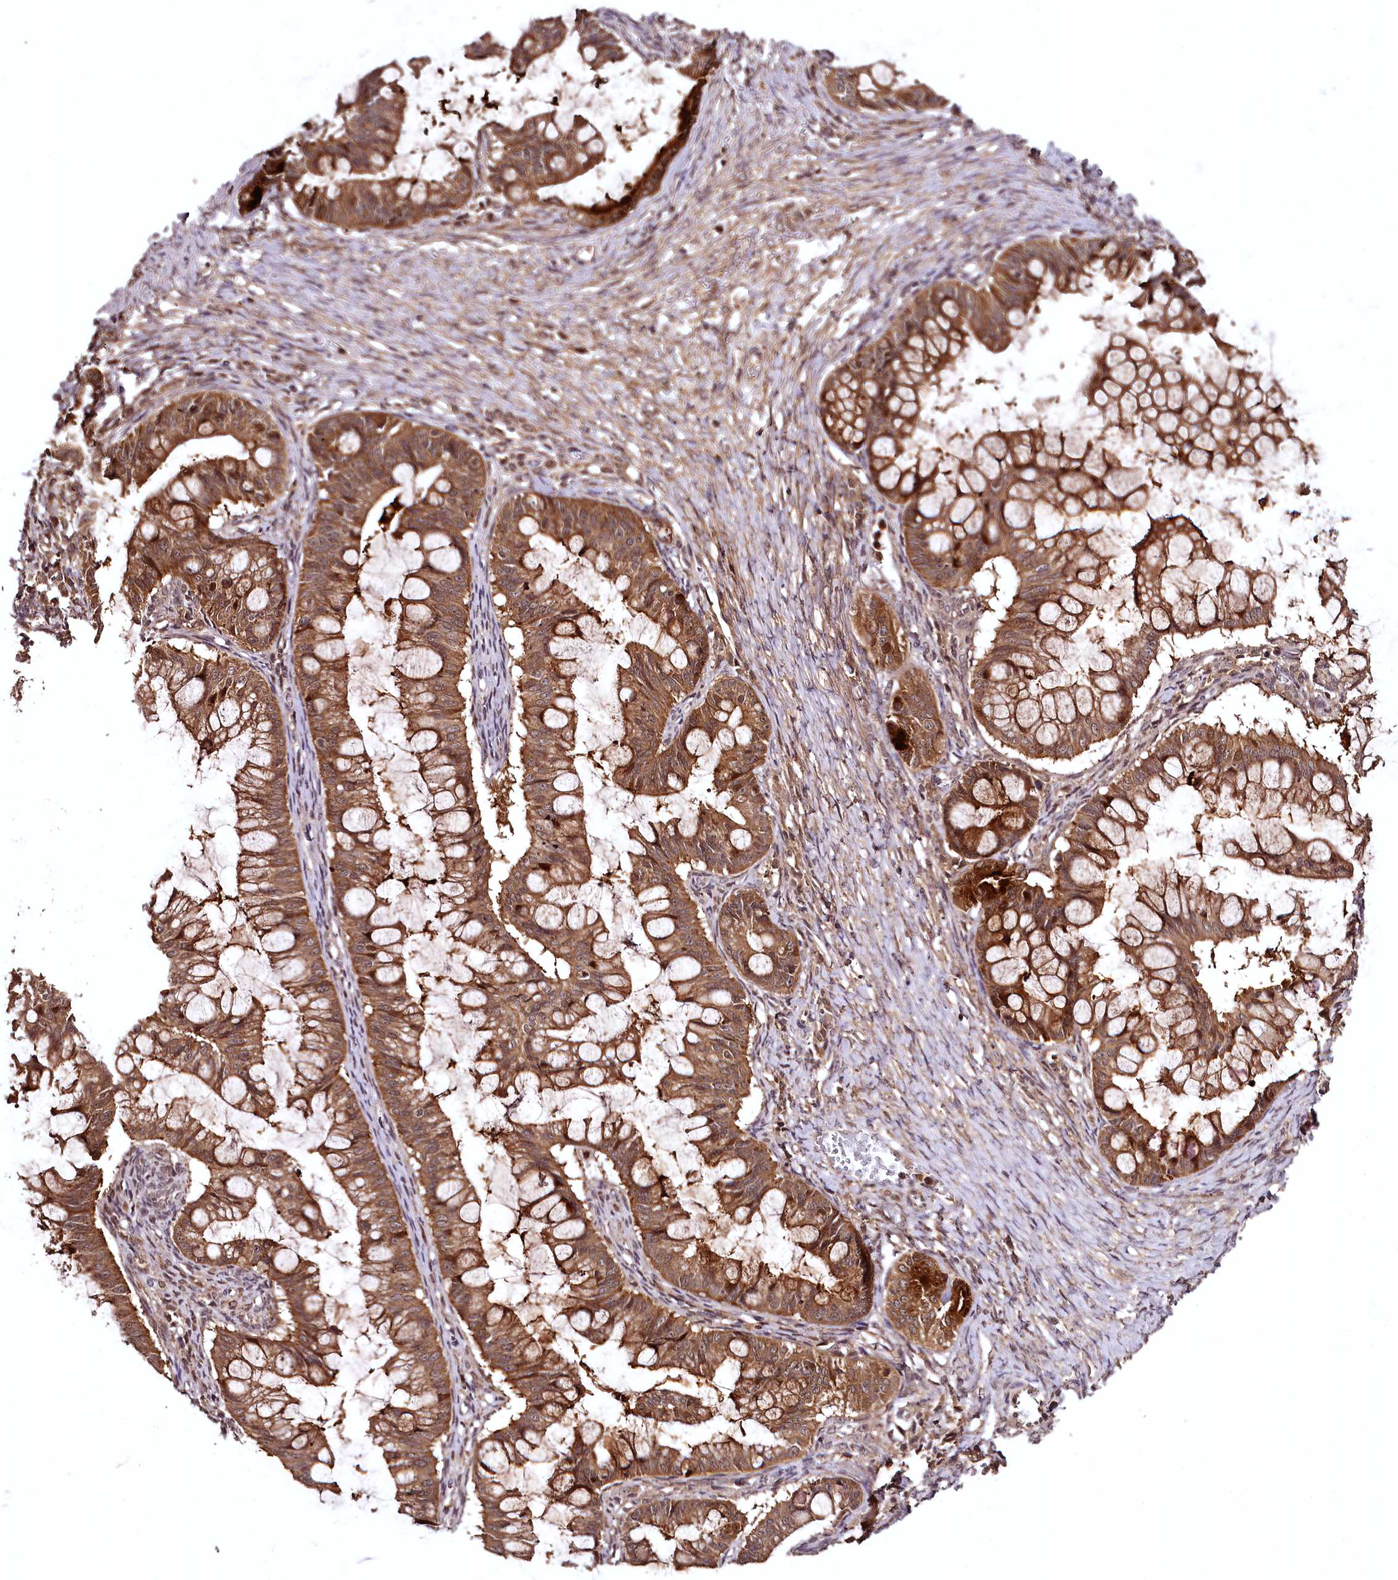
{"staining": {"intensity": "moderate", "quantity": ">75%", "location": "cytoplasmic/membranous"}, "tissue": "ovarian cancer", "cell_type": "Tumor cells", "image_type": "cancer", "snomed": [{"axis": "morphology", "description": "Cystadenocarcinoma, mucinous, NOS"}, {"axis": "topography", "description": "Ovary"}], "caption": "This is a micrograph of immunohistochemistry staining of ovarian cancer, which shows moderate expression in the cytoplasmic/membranous of tumor cells.", "gene": "TTC12", "patient": {"sex": "female", "age": 73}}